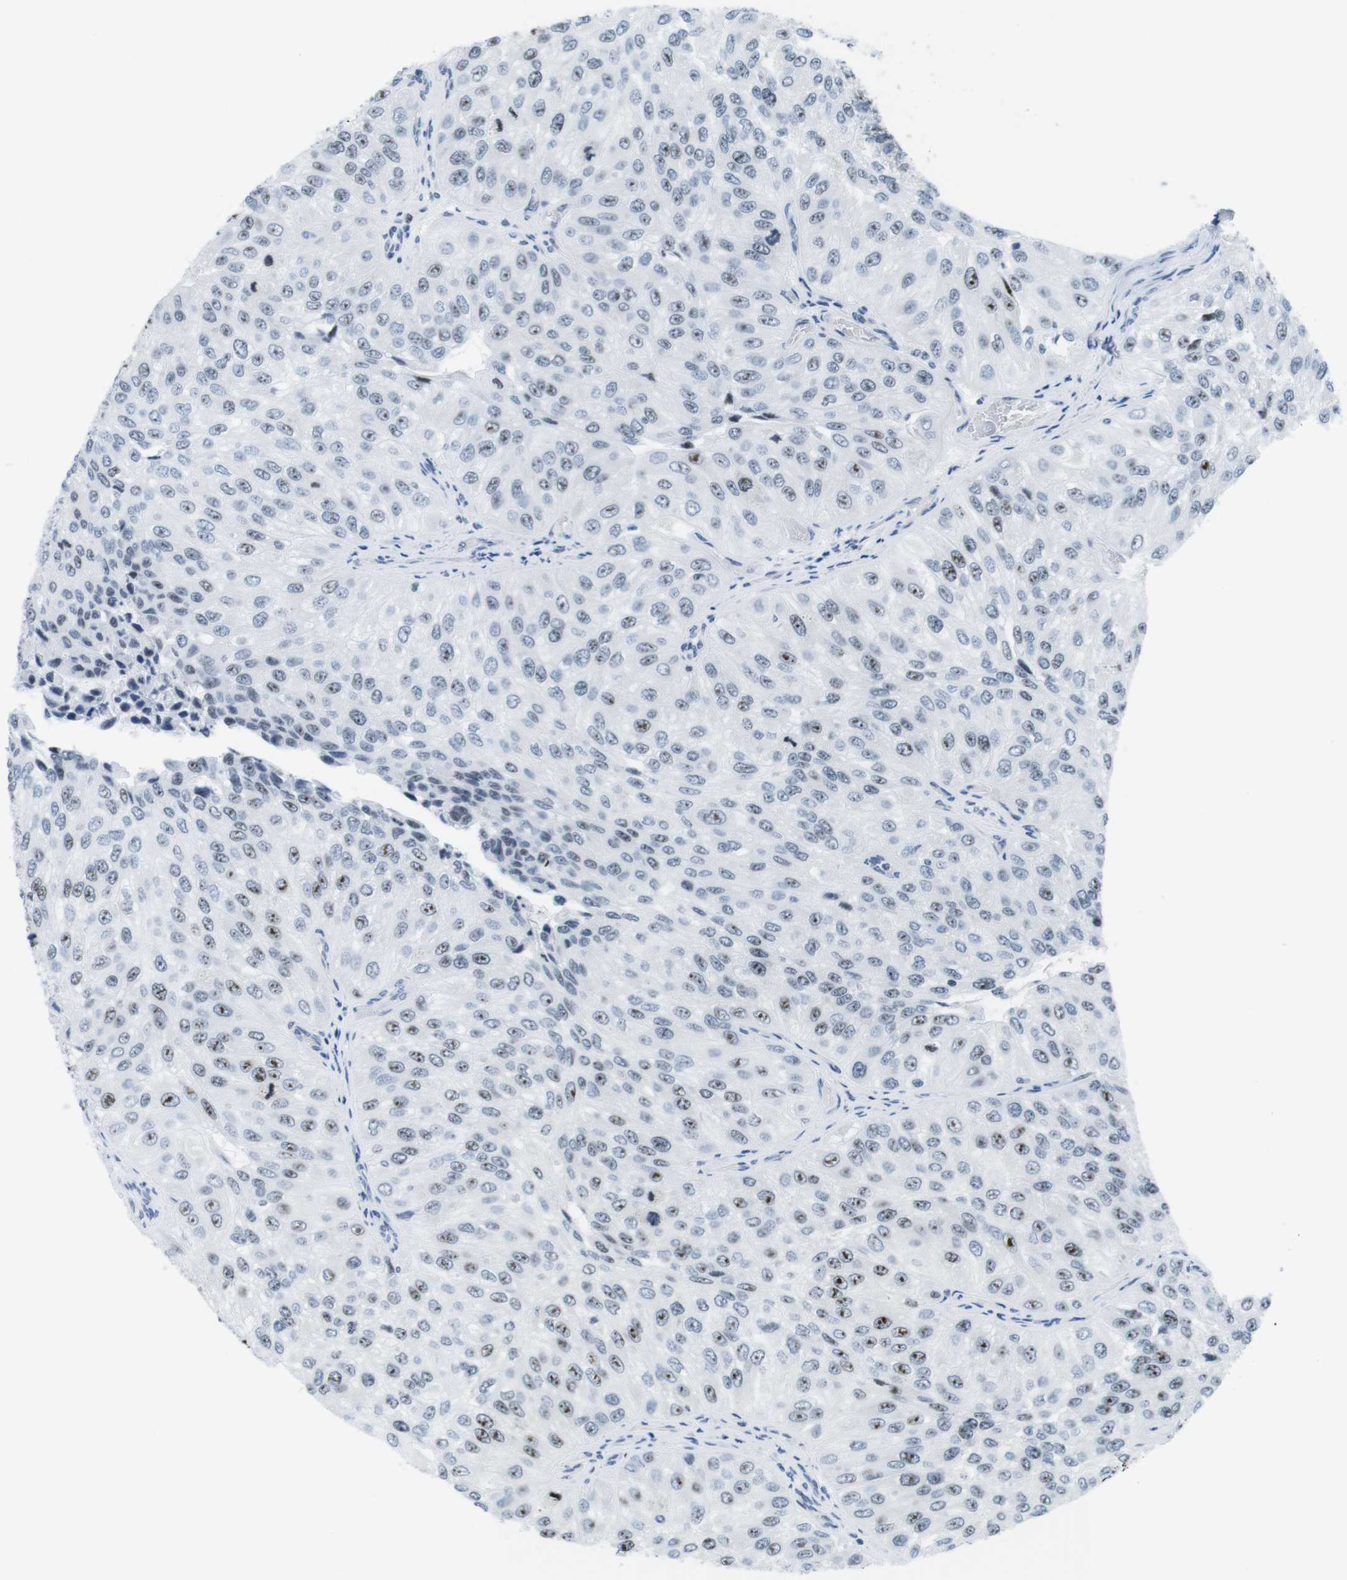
{"staining": {"intensity": "moderate", "quantity": "25%-75%", "location": "nuclear"}, "tissue": "urothelial cancer", "cell_type": "Tumor cells", "image_type": "cancer", "snomed": [{"axis": "morphology", "description": "Urothelial carcinoma, High grade"}, {"axis": "topography", "description": "Kidney"}, {"axis": "topography", "description": "Urinary bladder"}], "caption": "Moderate nuclear protein staining is present in about 25%-75% of tumor cells in urothelial carcinoma (high-grade). (brown staining indicates protein expression, while blue staining denotes nuclei).", "gene": "NIFK", "patient": {"sex": "male", "age": 77}}